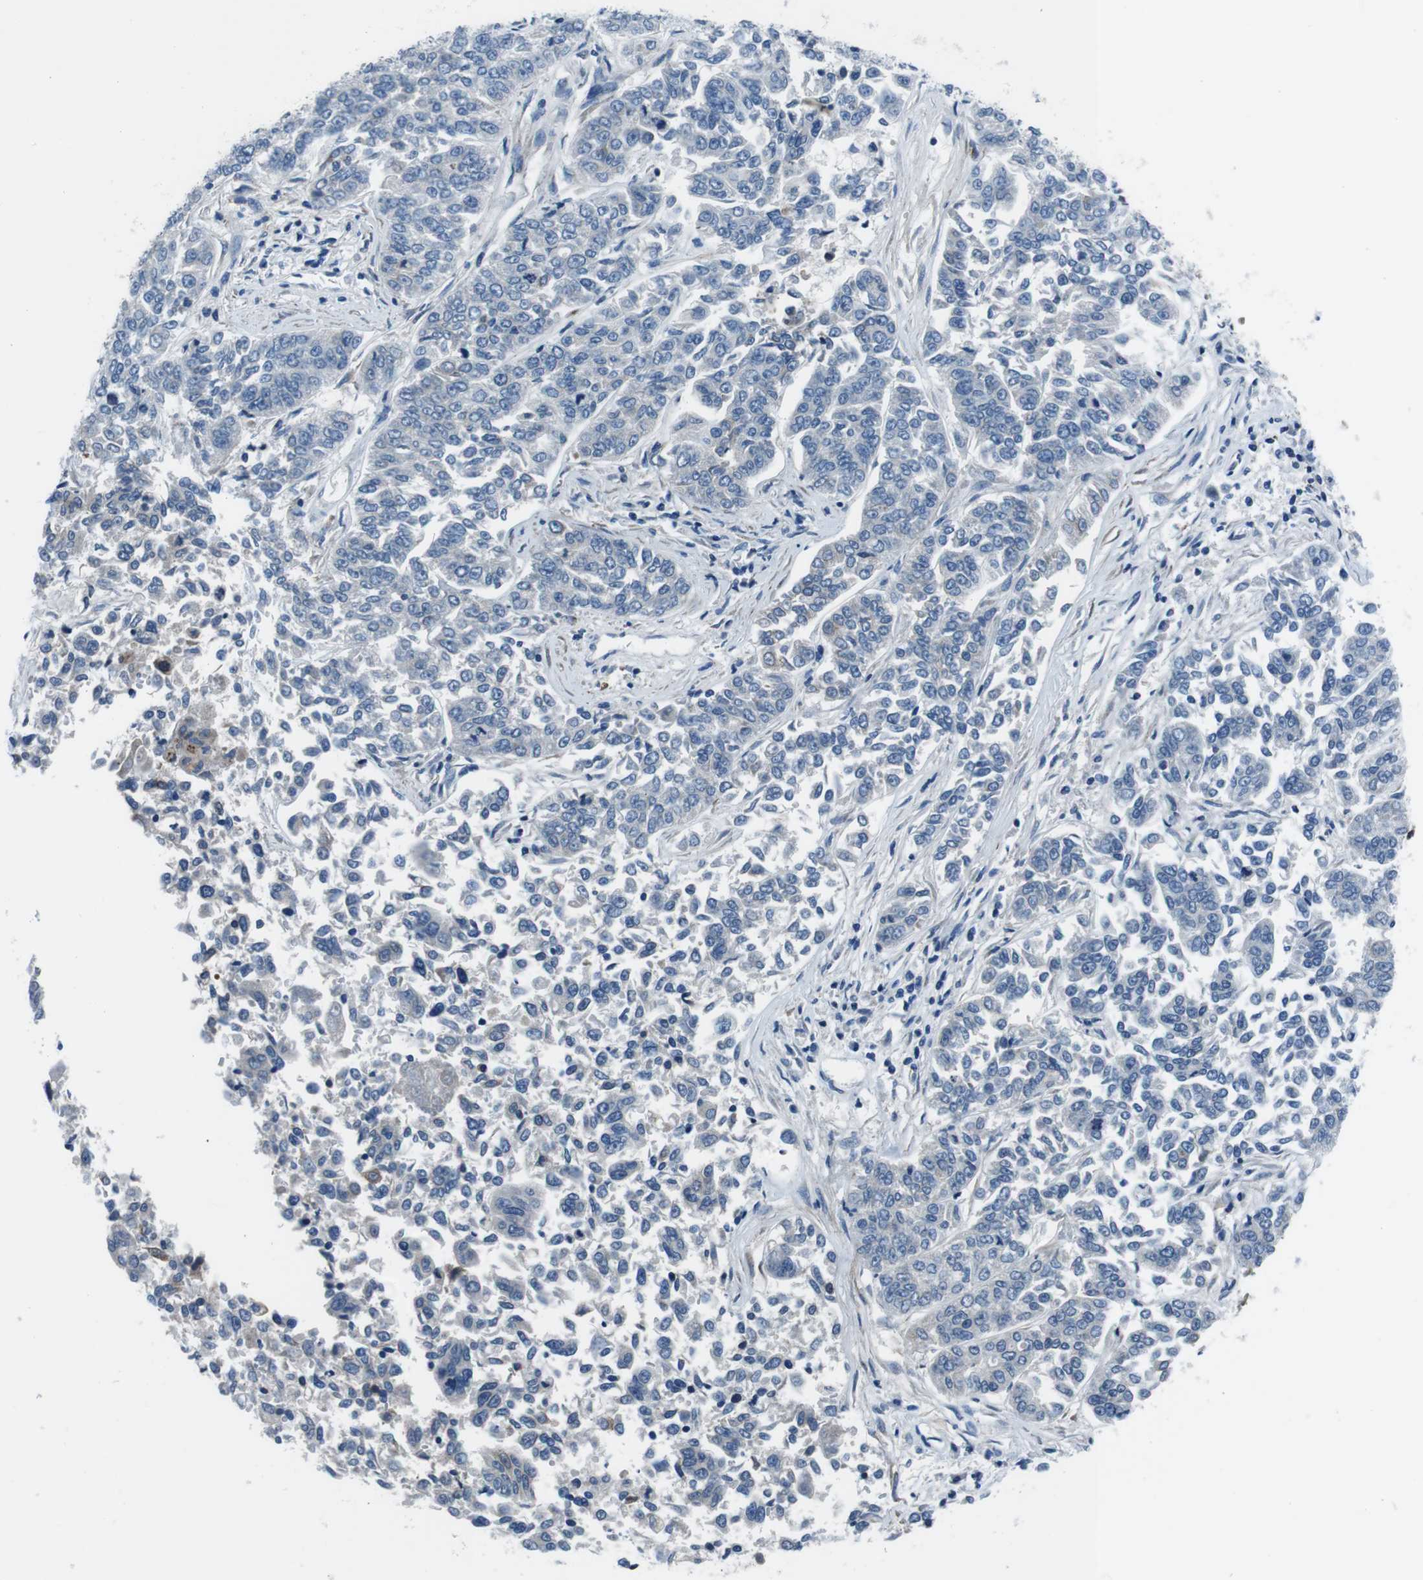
{"staining": {"intensity": "negative", "quantity": "none", "location": "none"}, "tissue": "lung cancer", "cell_type": "Tumor cells", "image_type": "cancer", "snomed": [{"axis": "morphology", "description": "Adenocarcinoma, NOS"}, {"axis": "topography", "description": "Lung"}], "caption": "The micrograph reveals no significant positivity in tumor cells of lung adenocarcinoma. (DAB (3,3'-diaminobenzidine) immunohistochemistry with hematoxylin counter stain).", "gene": "NUCB2", "patient": {"sex": "male", "age": 84}}